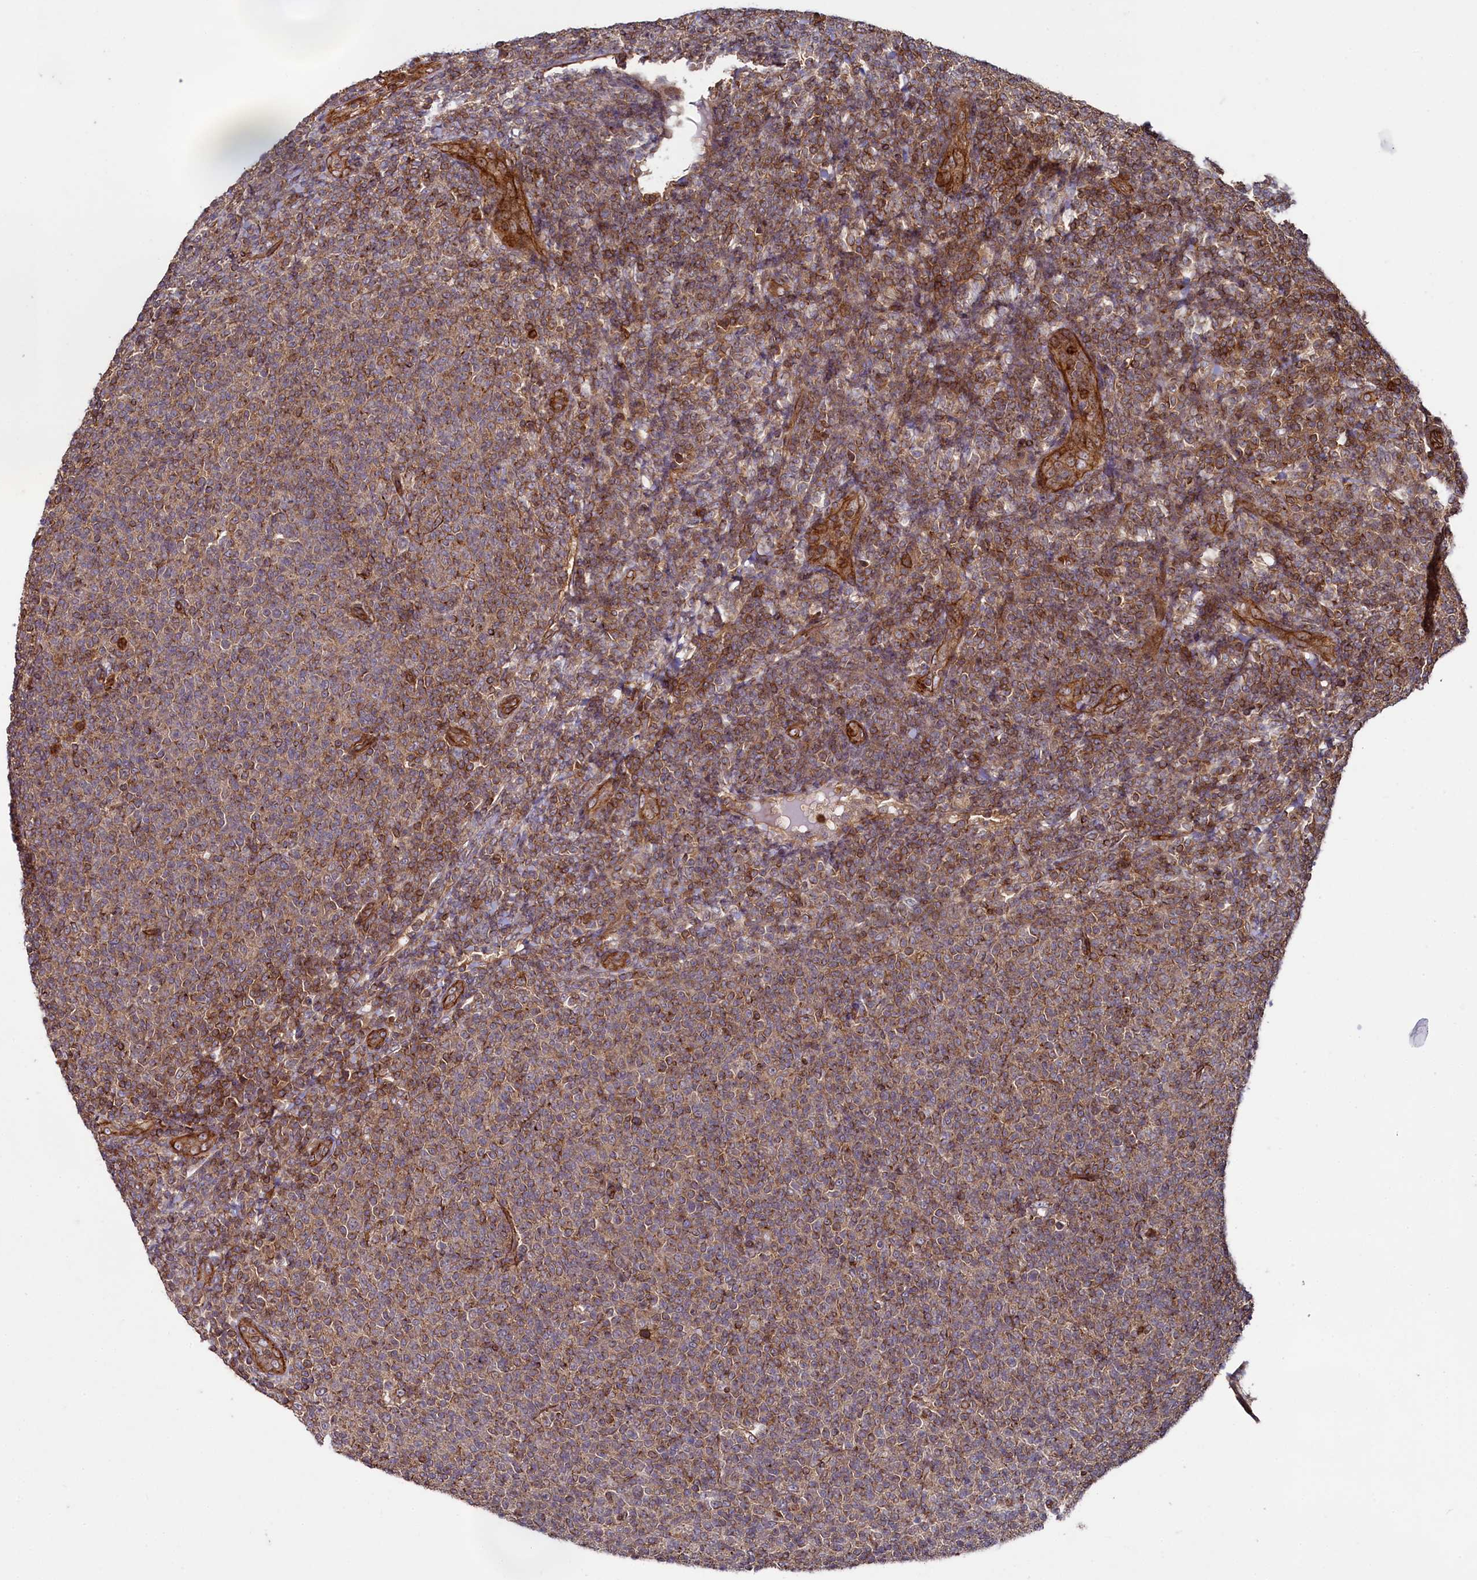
{"staining": {"intensity": "moderate", "quantity": ">75%", "location": "cytoplasmic/membranous"}, "tissue": "lymphoma", "cell_type": "Tumor cells", "image_type": "cancer", "snomed": [{"axis": "morphology", "description": "Malignant lymphoma, non-Hodgkin's type, Low grade"}, {"axis": "topography", "description": "Lymph node"}], "caption": "Protein expression analysis of lymphoma demonstrates moderate cytoplasmic/membranous staining in about >75% of tumor cells. The staining was performed using DAB, with brown indicating positive protein expression. Nuclei are stained blue with hematoxylin.", "gene": "SVIP", "patient": {"sex": "male", "age": 66}}